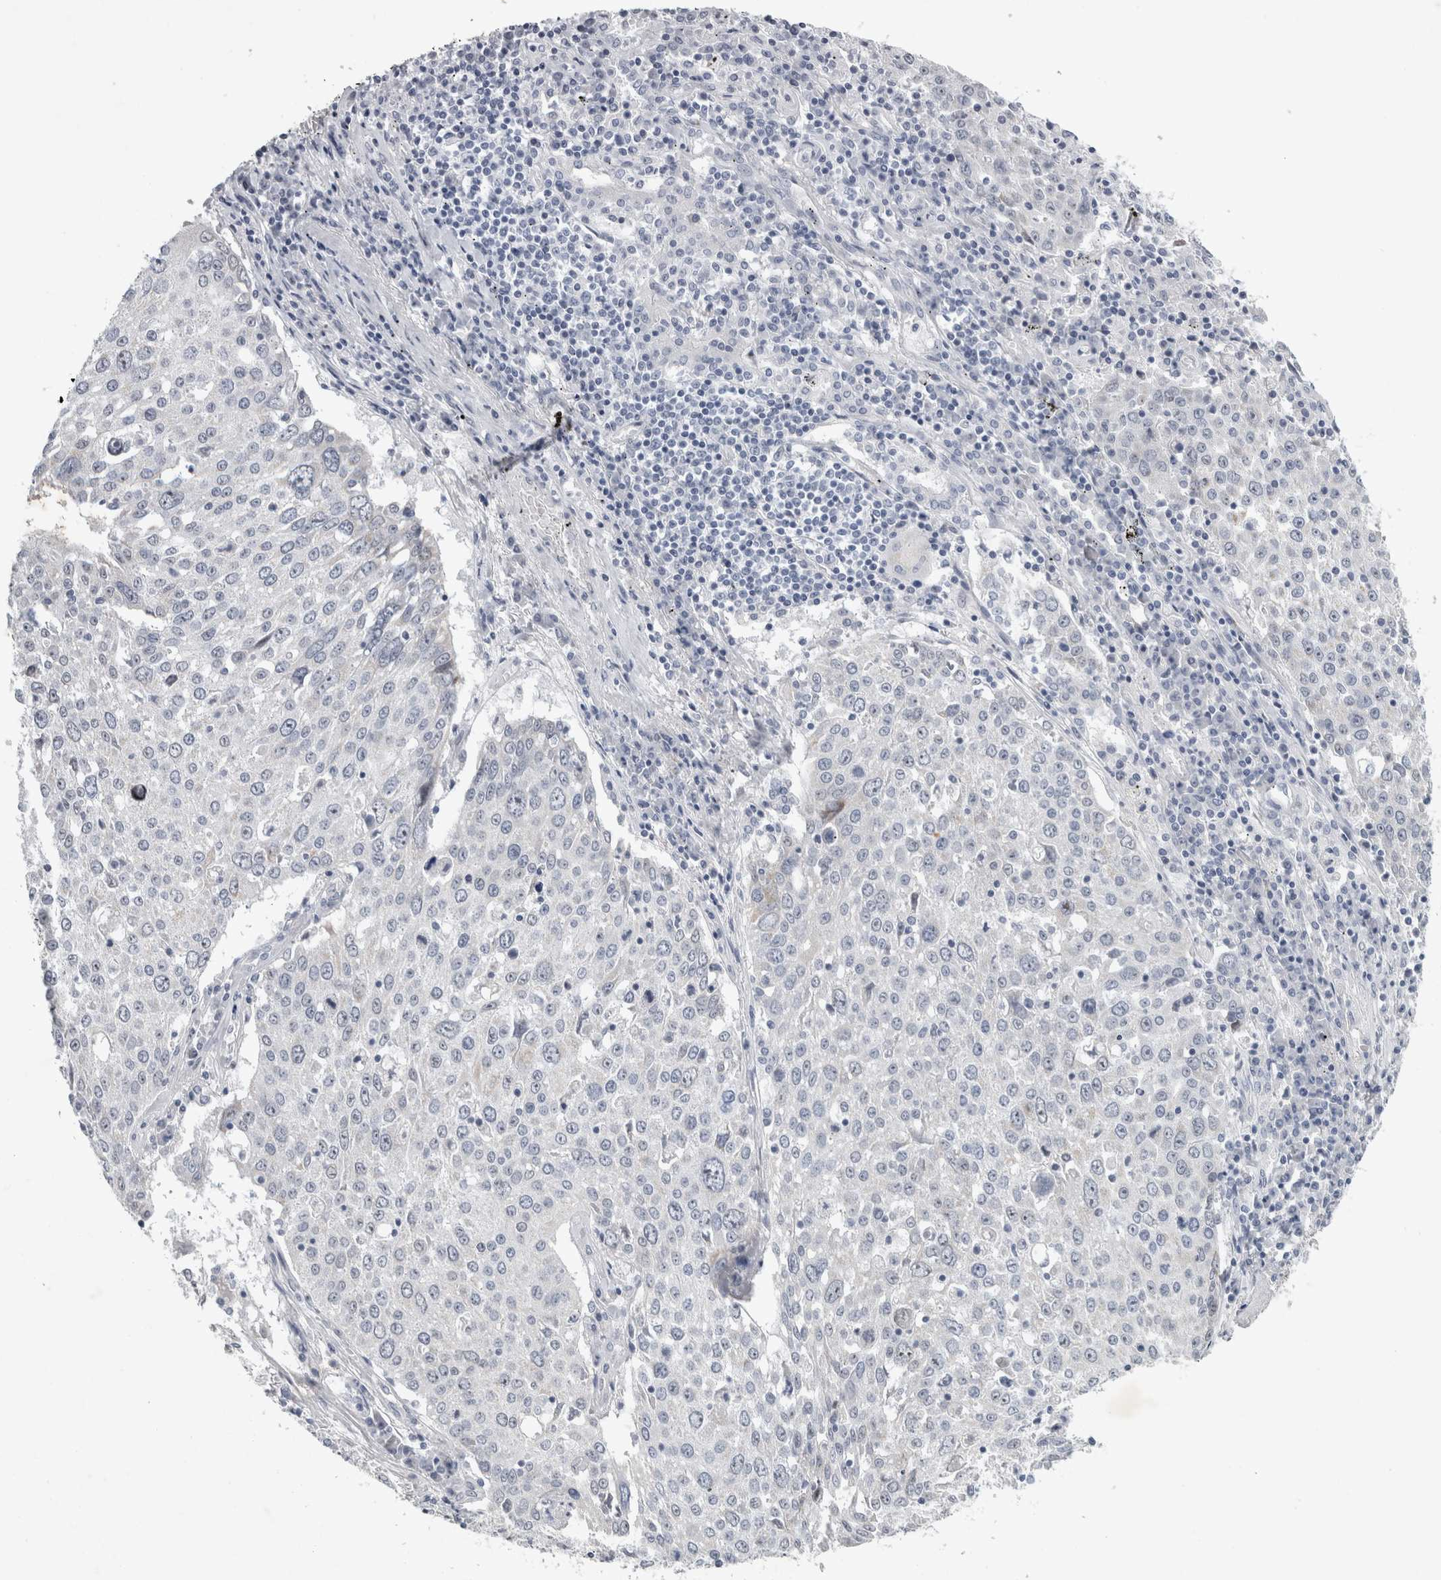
{"staining": {"intensity": "negative", "quantity": "none", "location": "none"}, "tissue": "lung cancer", "cell_type": "Tumor cells", "image_type": "cancer", "snomed": [{"axis": "morphology", "description": "Squamous cell carcinoma, NOS"}, {"axis": "topography", "description": "Lung"}], "caption": "Image shows no protein staining in tumor cells of lung cancer (squamous cell carcinoma) tissue. (DAB (3,3'-diaminobenzidine) immunohistochemistry (IHC) visualized using brightfield microscopy, high magnification).", "gene": "FXYD7", "patient": {"sex": "male", "age": 65}}